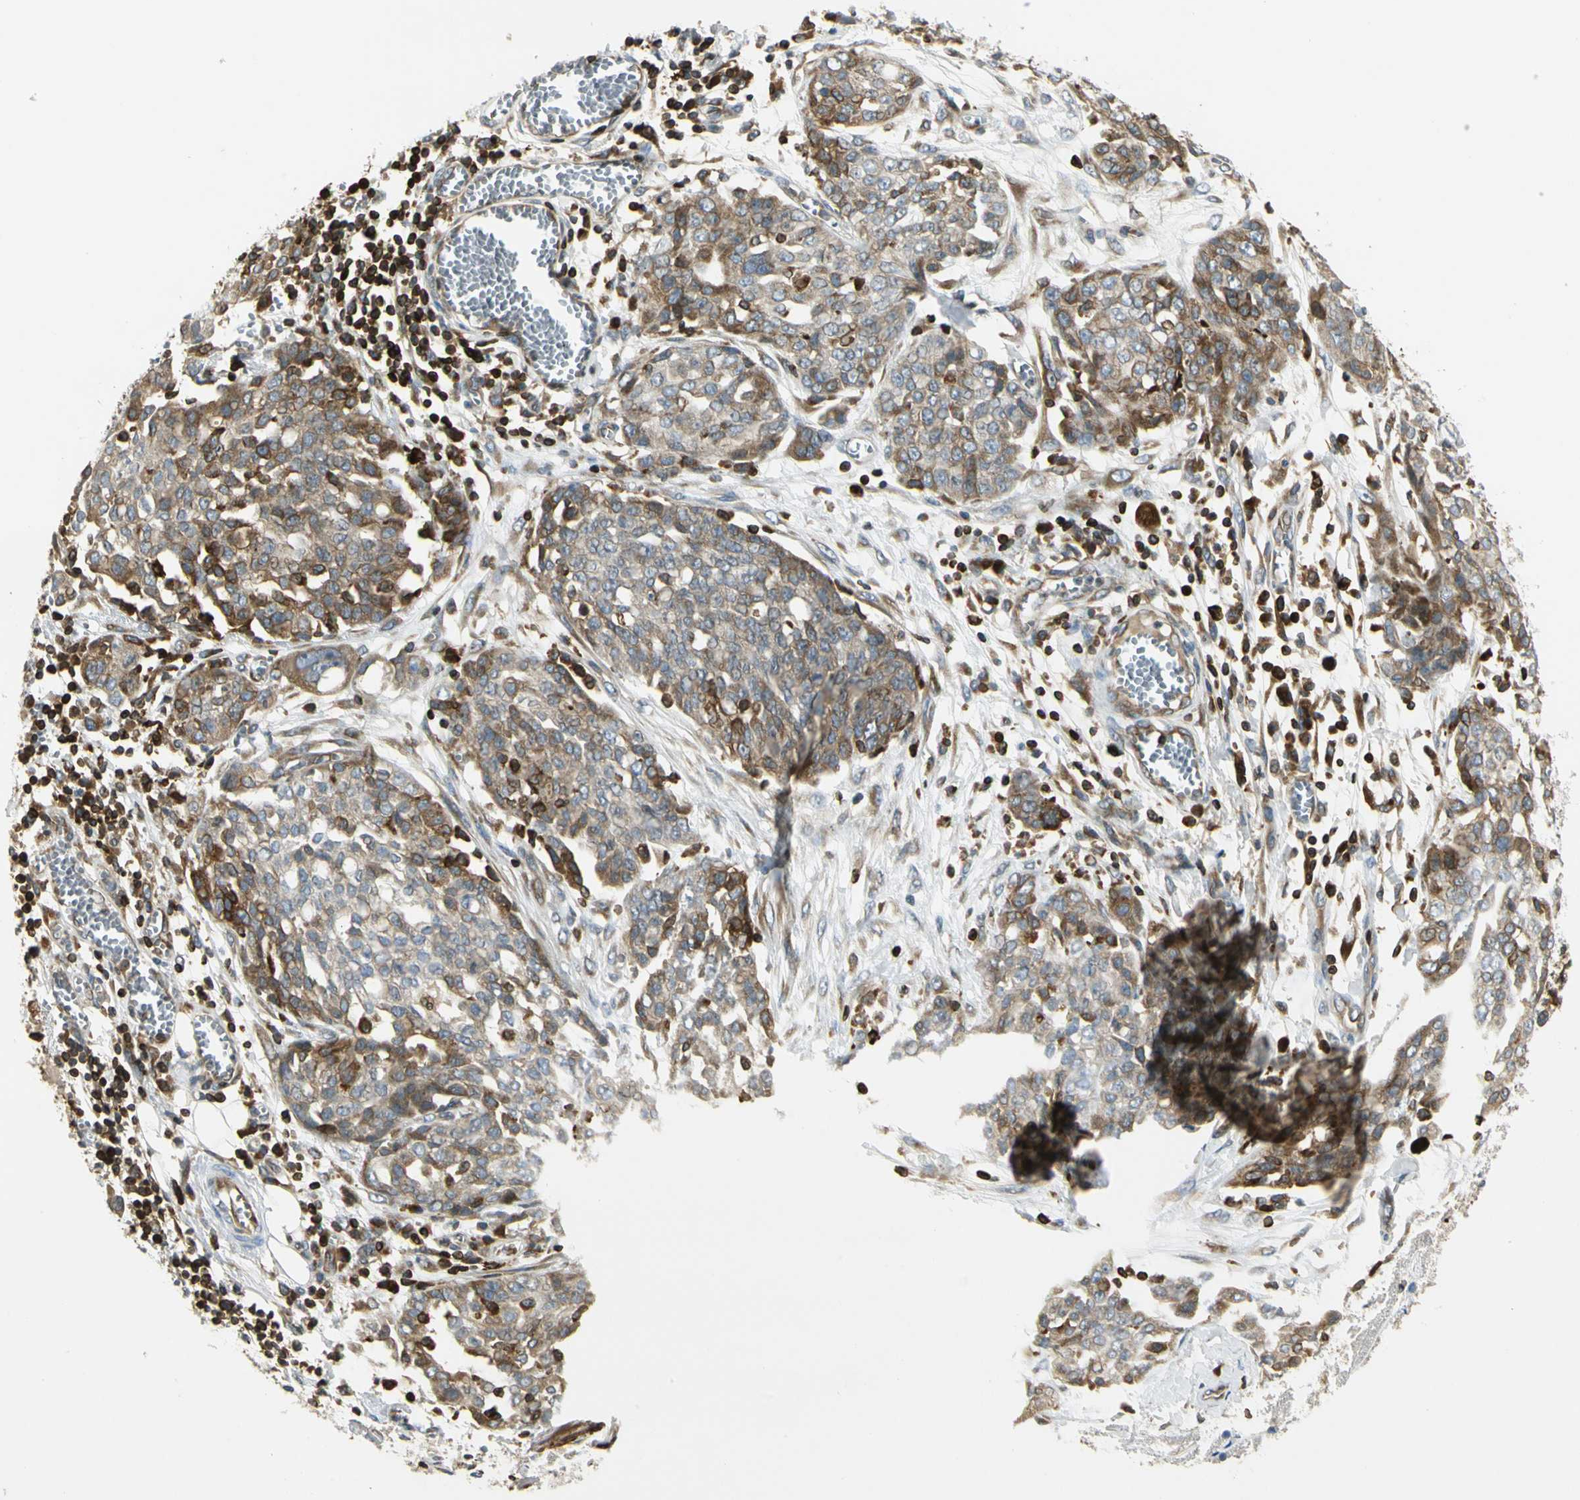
{"staining": {"intensity": "moderate", "quantity": ">75%", "location": "cytoplasmic/membranous"}, "tissue": "ovarian cancer", "cell_type": "Tumor cells", "image_type": "cancer", "snomed": [{"axis": "morphology", "description": "Cystadenocarcinoma, serous, NOS"}, {"axis": "topography", "description": "Soft tissue"}, {"axis": "topography", "description": "Ovary"}], "caption": "Ovarian cancer (serous cystadenocarcinoma) was stained to show a protein in brown. There is medium levels of moderate cytoplasmic/membranous expression in approximately >75% of tumor cells.", "gene": "TAPBP", "patient": {"sex": "female", "age": 57}}